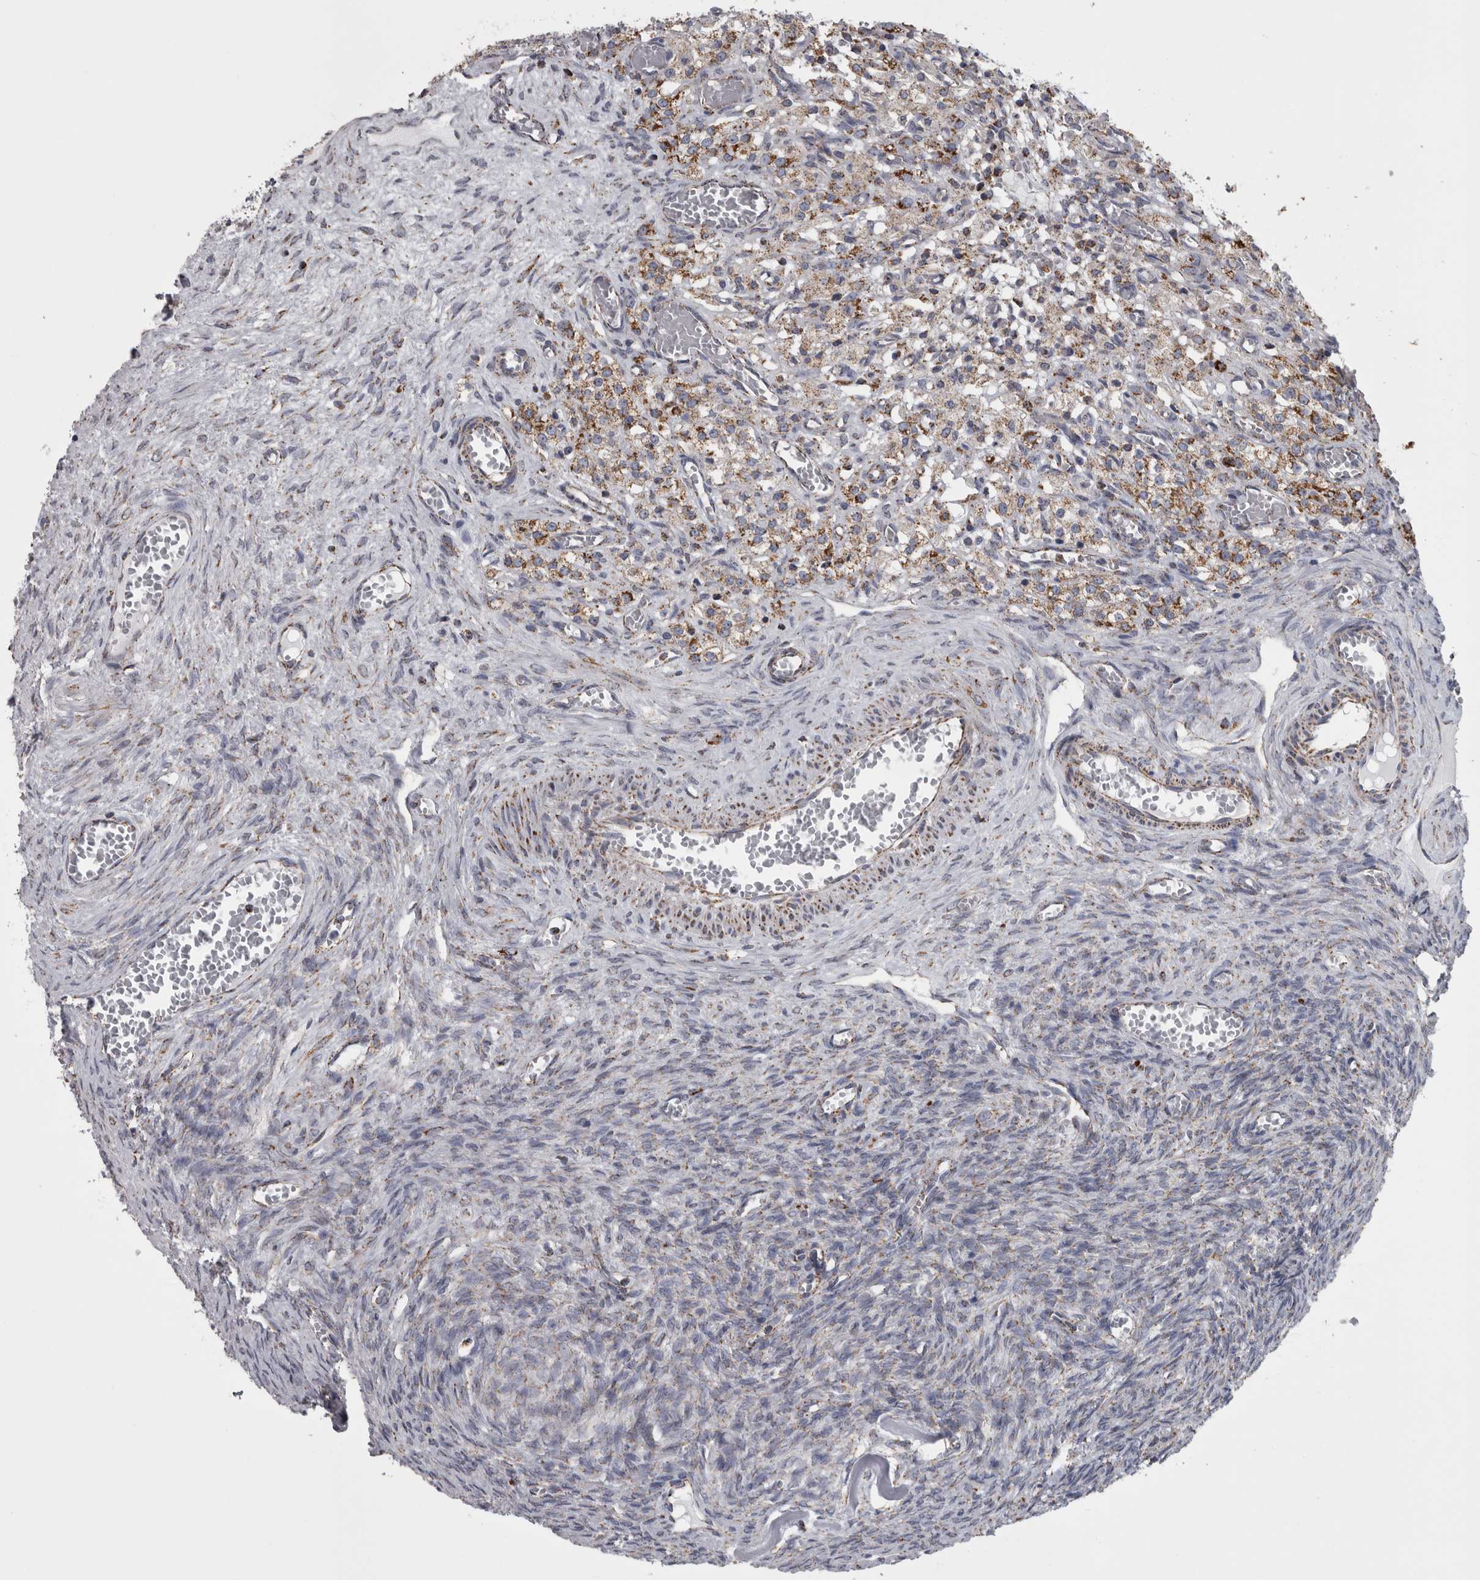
{"staining": {"intensity": "weak", "quantity": "25%-75%", "location": "cytoplasmic/membranous"}, "tissue": "ovary", "cell_type": "Ovarian stroma cells", "image_type": "normal", "snomed": [{"axis": "morphology", "description": "Normal tissue, NOS"}, {"axis": "topography", "description": "Ovary"}], "caption": "Ovary stained with IHC demonstrates weak cytoplasmic/membranous expression in approximately 25%-75% of ovarian stroma cells.", "gene": "MDH2", "patient": {"sex": "female", "age": 27}}